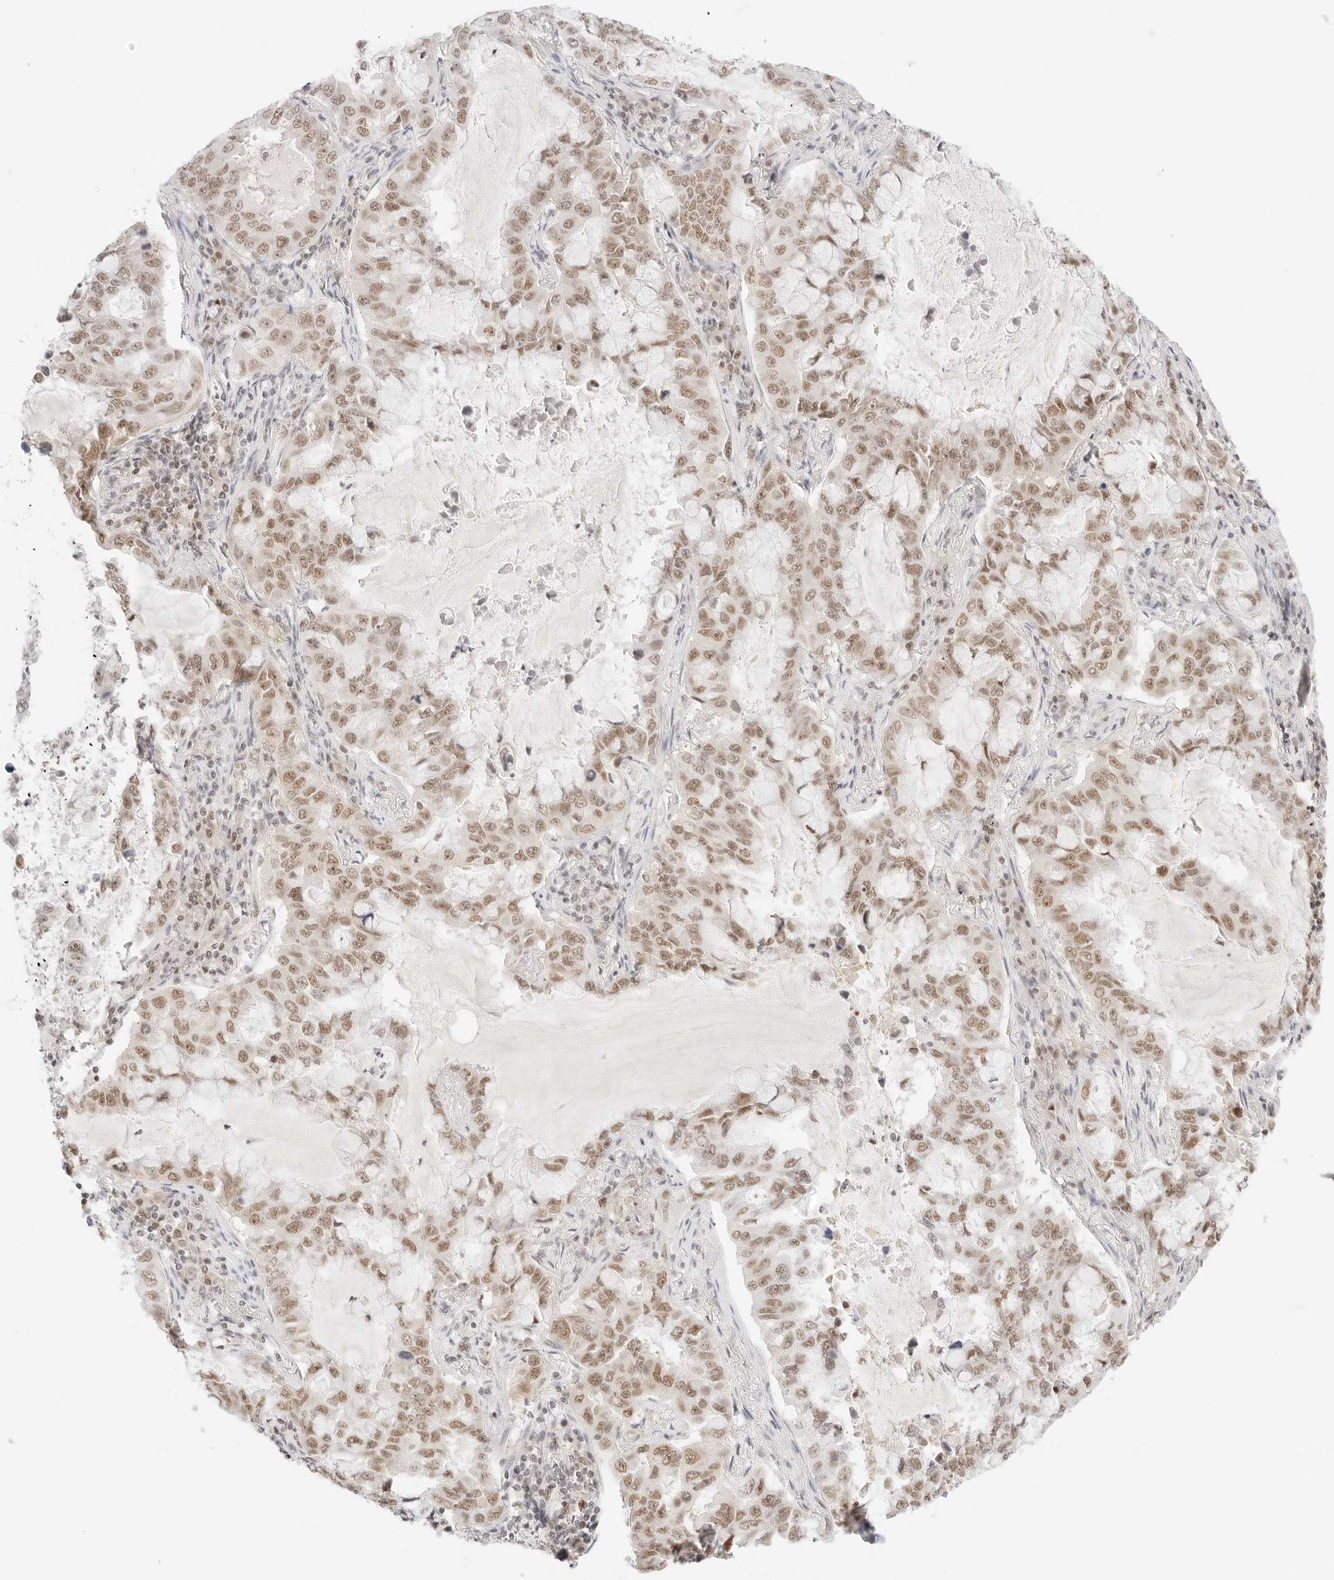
{"staining": {"intensity": "moderate", "quantity": ">75%", "location": "nuclear"}, "tissue": "lung cancer", "cell_type": "Tumor cells", "image_type": "cancer", "snomed": [{"axis": "morphology", "description": "Adenocarcinoma, NOS"}, {"axis": "topography", "description": "Lung"}], "caption": "Immunohistochemistry image of lung cancer (adenocarcinoma) stained for a protein (brown), which exhibits medium levels of moderate nuclear staining in about >75% of tumor cells.", "gene": "ITGA6", "patient": {"sex": "male", "age": 64}}